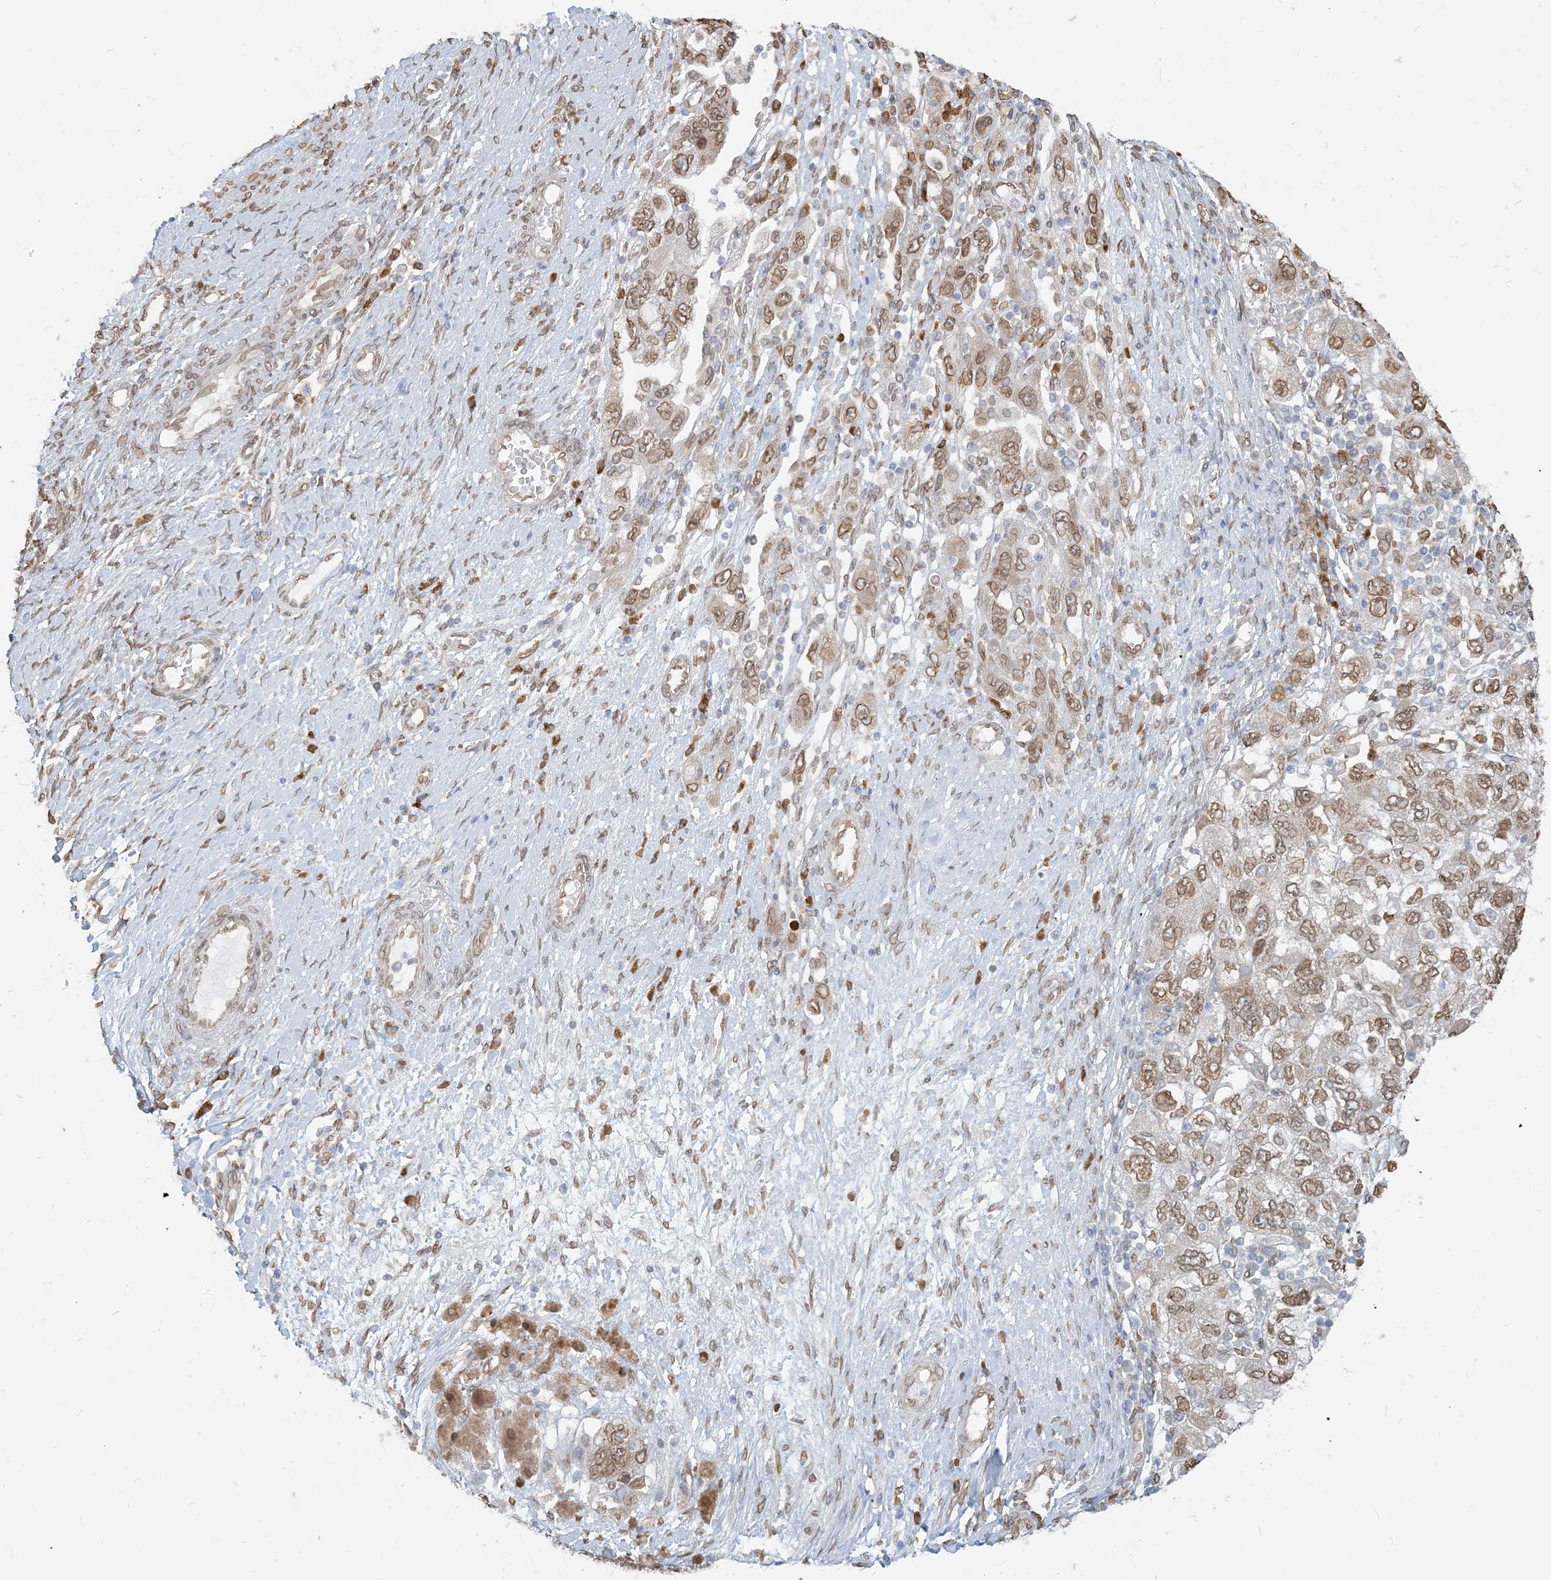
{"staining": {"intensity": "moderate", "quantity": ">75%", "location": "cytoplasmic/membranous,nuclear"}, "tissue": "ovarian cancer", "cell_type": "Tumor cells", "image_type": "cancer", "snomed": [{"axis": "morphology", "description": "Carcinoma, NOS"}, {"axis": "morphology", "description": "Cystadenocarcinoma, serous, NOS"}, {"axis": "topography", "description": "Ovary"}], "caption": "Protein expression analysis of serous cystadenocarcinoma (ovarian) exhibits moderate cytoplasmic/membranous and nuclear positivity in about >75% of tumor cells. (DAB IHC, brown staining for protein, blue staining for nuclei).", "gene": "WWP1", "patient": {"sex": "female", "age": 69}}